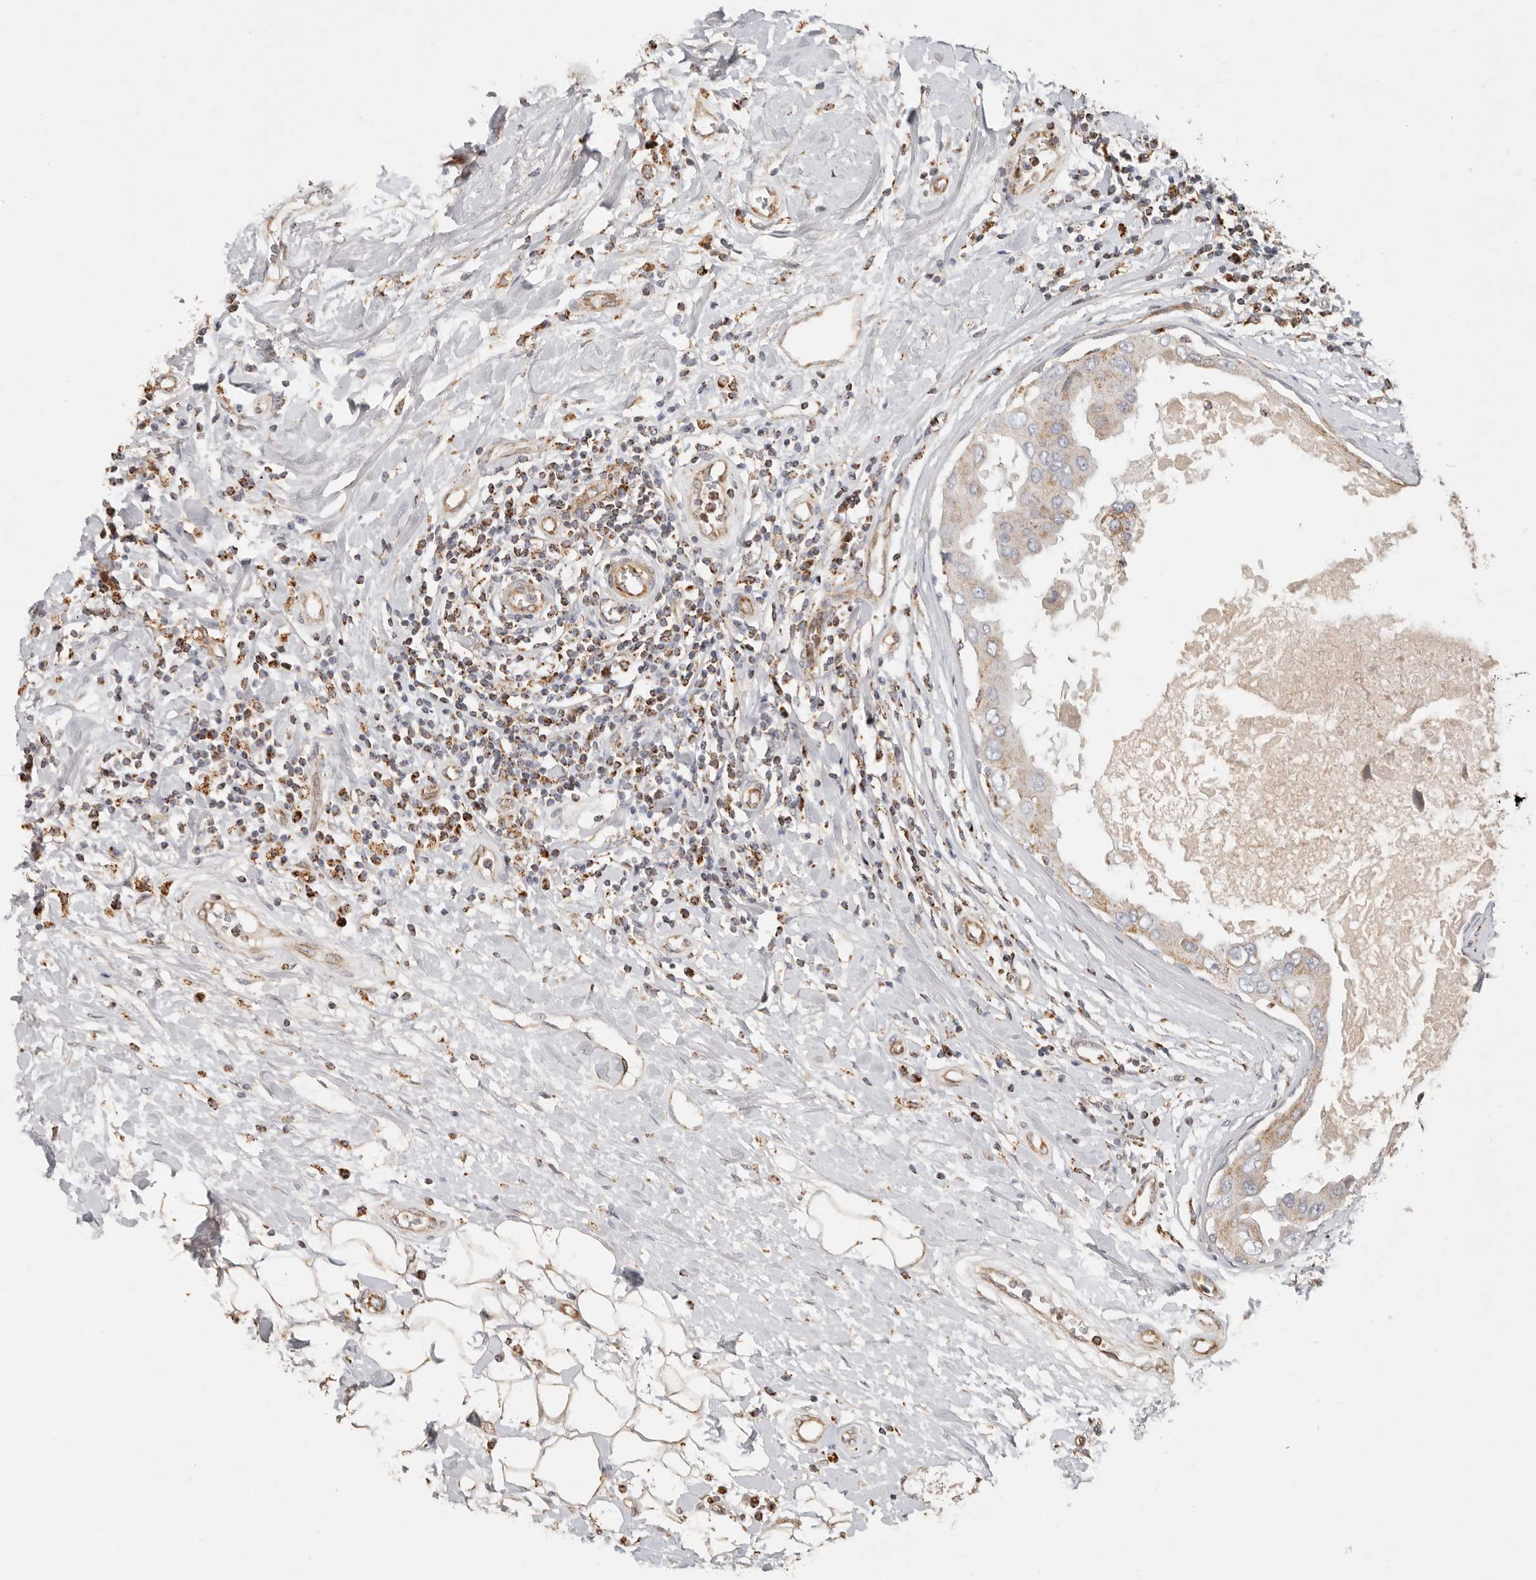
{"staining": {"intensity": "weak", "quantity": "25%-75%", "location": "cytoplasmic/membranous"}, "tissue": "breast cancer", "cell_type": "Tumor cells", "image_type": "cancer", "snomed": [{"axis": "morphology", "description": "Duct carcinoma"}, {"axis": "topography", "description": "Breast"}], "caption": "The micrograph exhibits staining of breast cancer (invasive ductal carcinoma), revealing weak cytoplasmic/membranous protein positivity (brown color) within tumor cells.", "gene": "ARHGEF10L", "patient": {"sex": "female", "age": 27}}